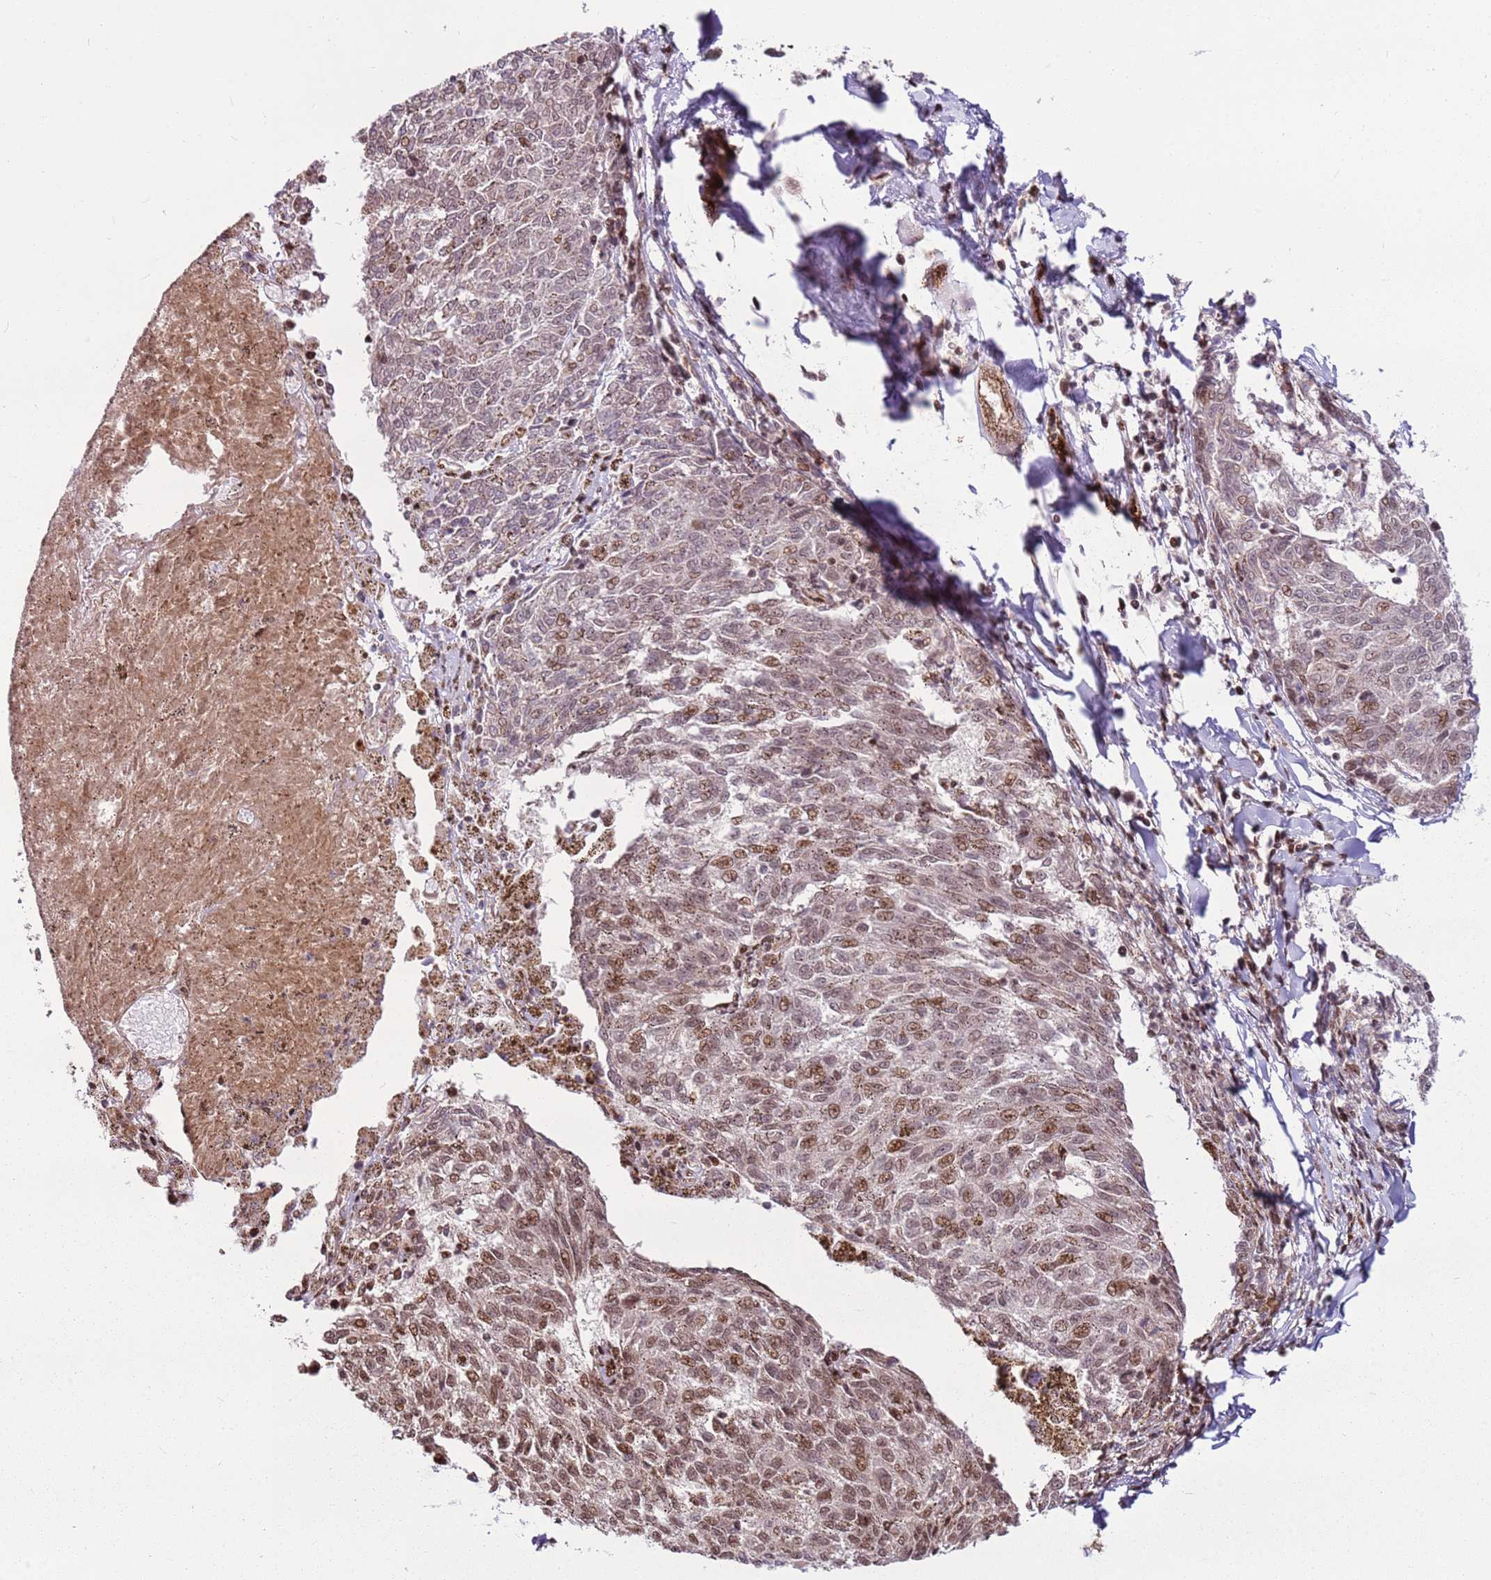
{"staining": {"intensity": "moderate", "quantity": ">75%", "location": "nuclear"}, "tissue": "melanoma", "cell_type": "Tumor cells", "image_type": "cancer", "snomed": [{"axis": "morphology", "description": "Malignant melanoma, NOS"}, {"axis": "topography", "description": "Skin"}], "caption": "Malignant melanoma stained with IHC demonstrates moderate nuclear staining in about >75% of tumor cells.", "gene": "PCTP", "patient": {"sex": "female", "age": 72}}